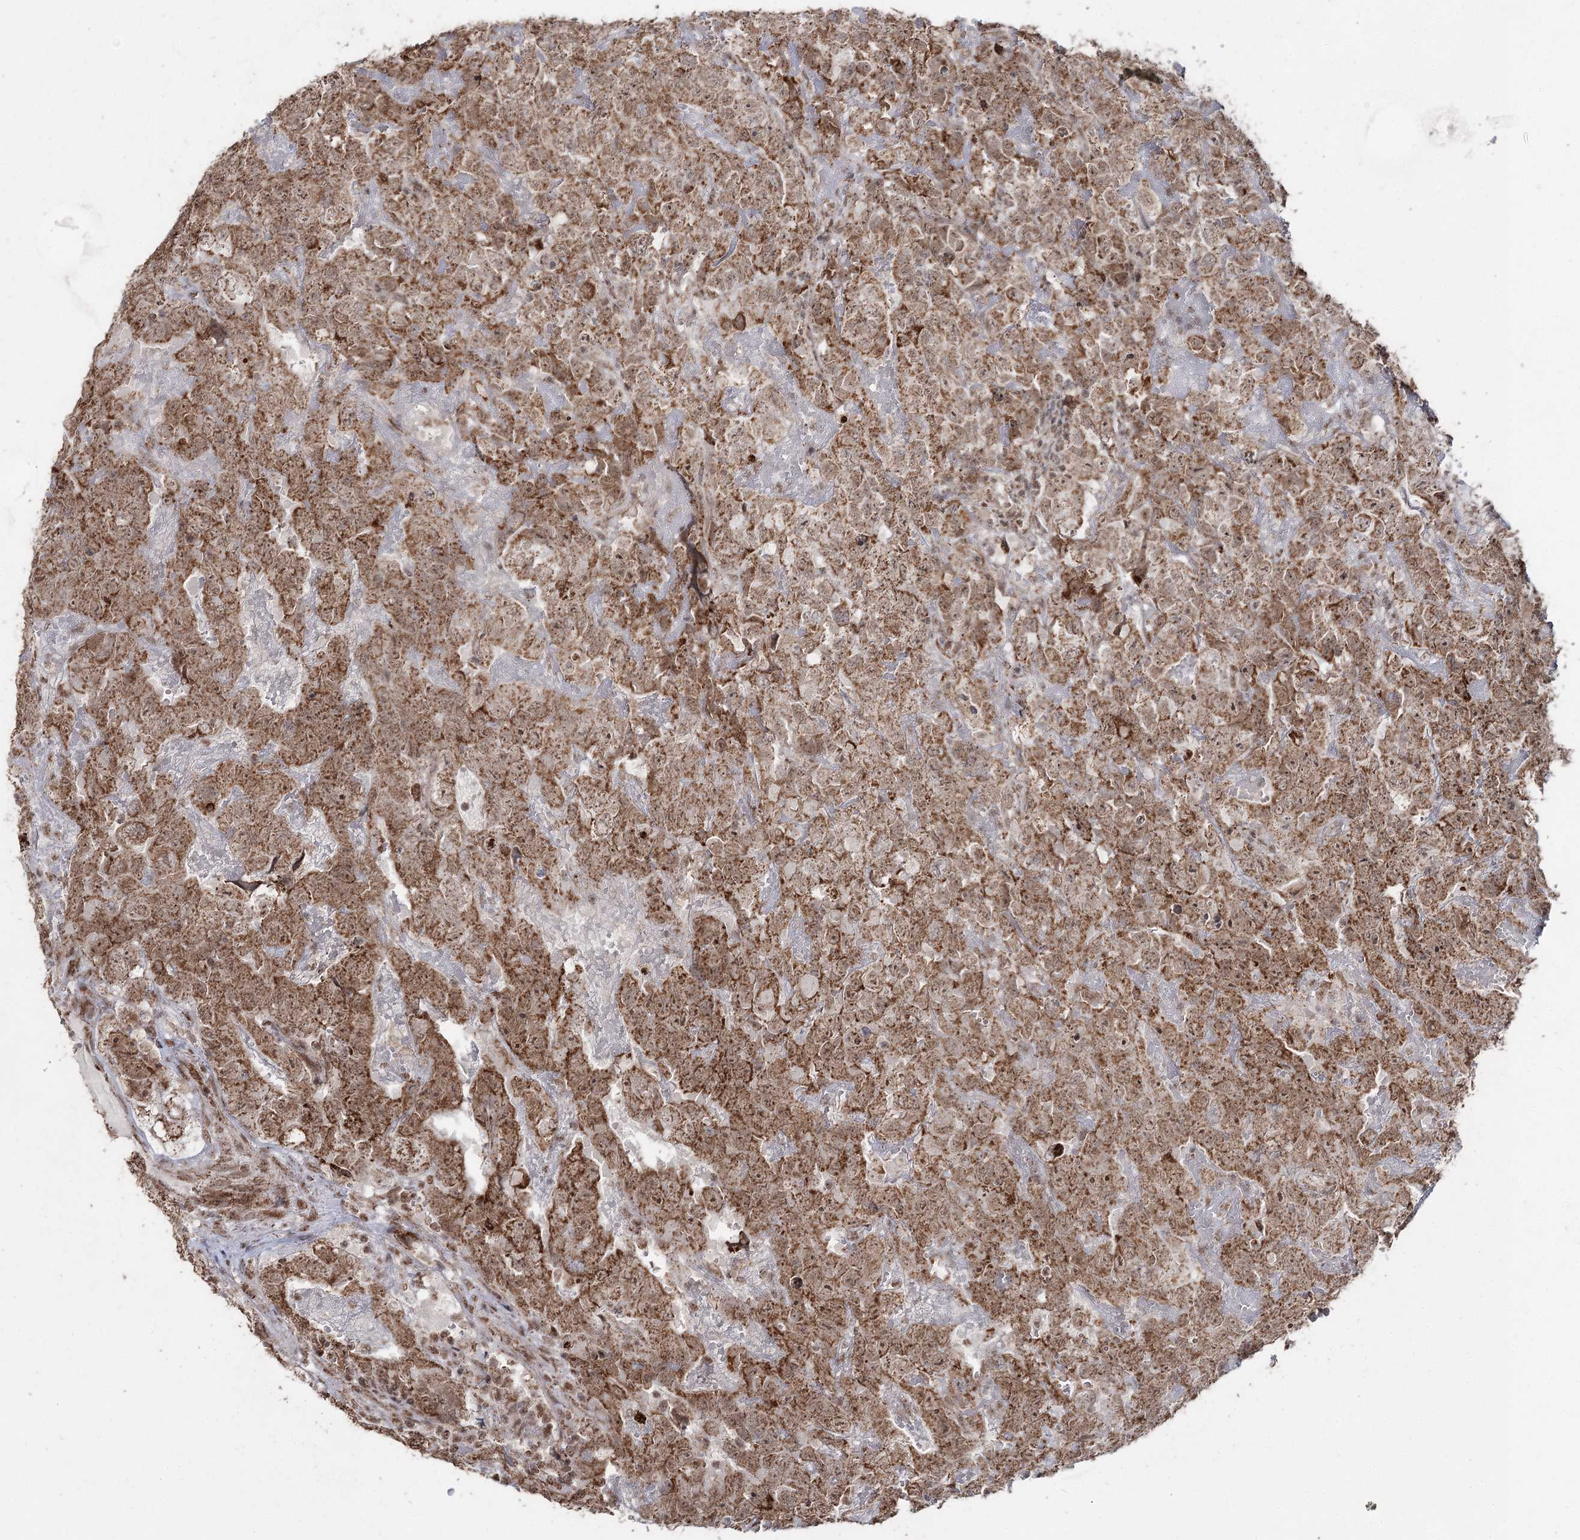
{"staining": {"intensity": "moderate", "quantity": ">75%", "location": "cytoplasmic/membranous,nuclear"}, "tissue": "testis cancer", "cell_type": "Tumor cells", "image_type": "cancer", "snomed": [{"axis": "morphology", "description": "Carcinoma, Embryonal, NOS"}, {"axis": "topography", "description": "Testis"}], "caption": "This photomicrograph demonstrates testis cancer (embryonal carcinoma) stained with IHC to label a protein in brown. The cytoplasmic/membranous and nuclear of tumor cells show moderate positivity for the protein. Nuclei are counter-stained blue.", "gene": "PDHX", "patient": {"sex": "male", "age": 45}}